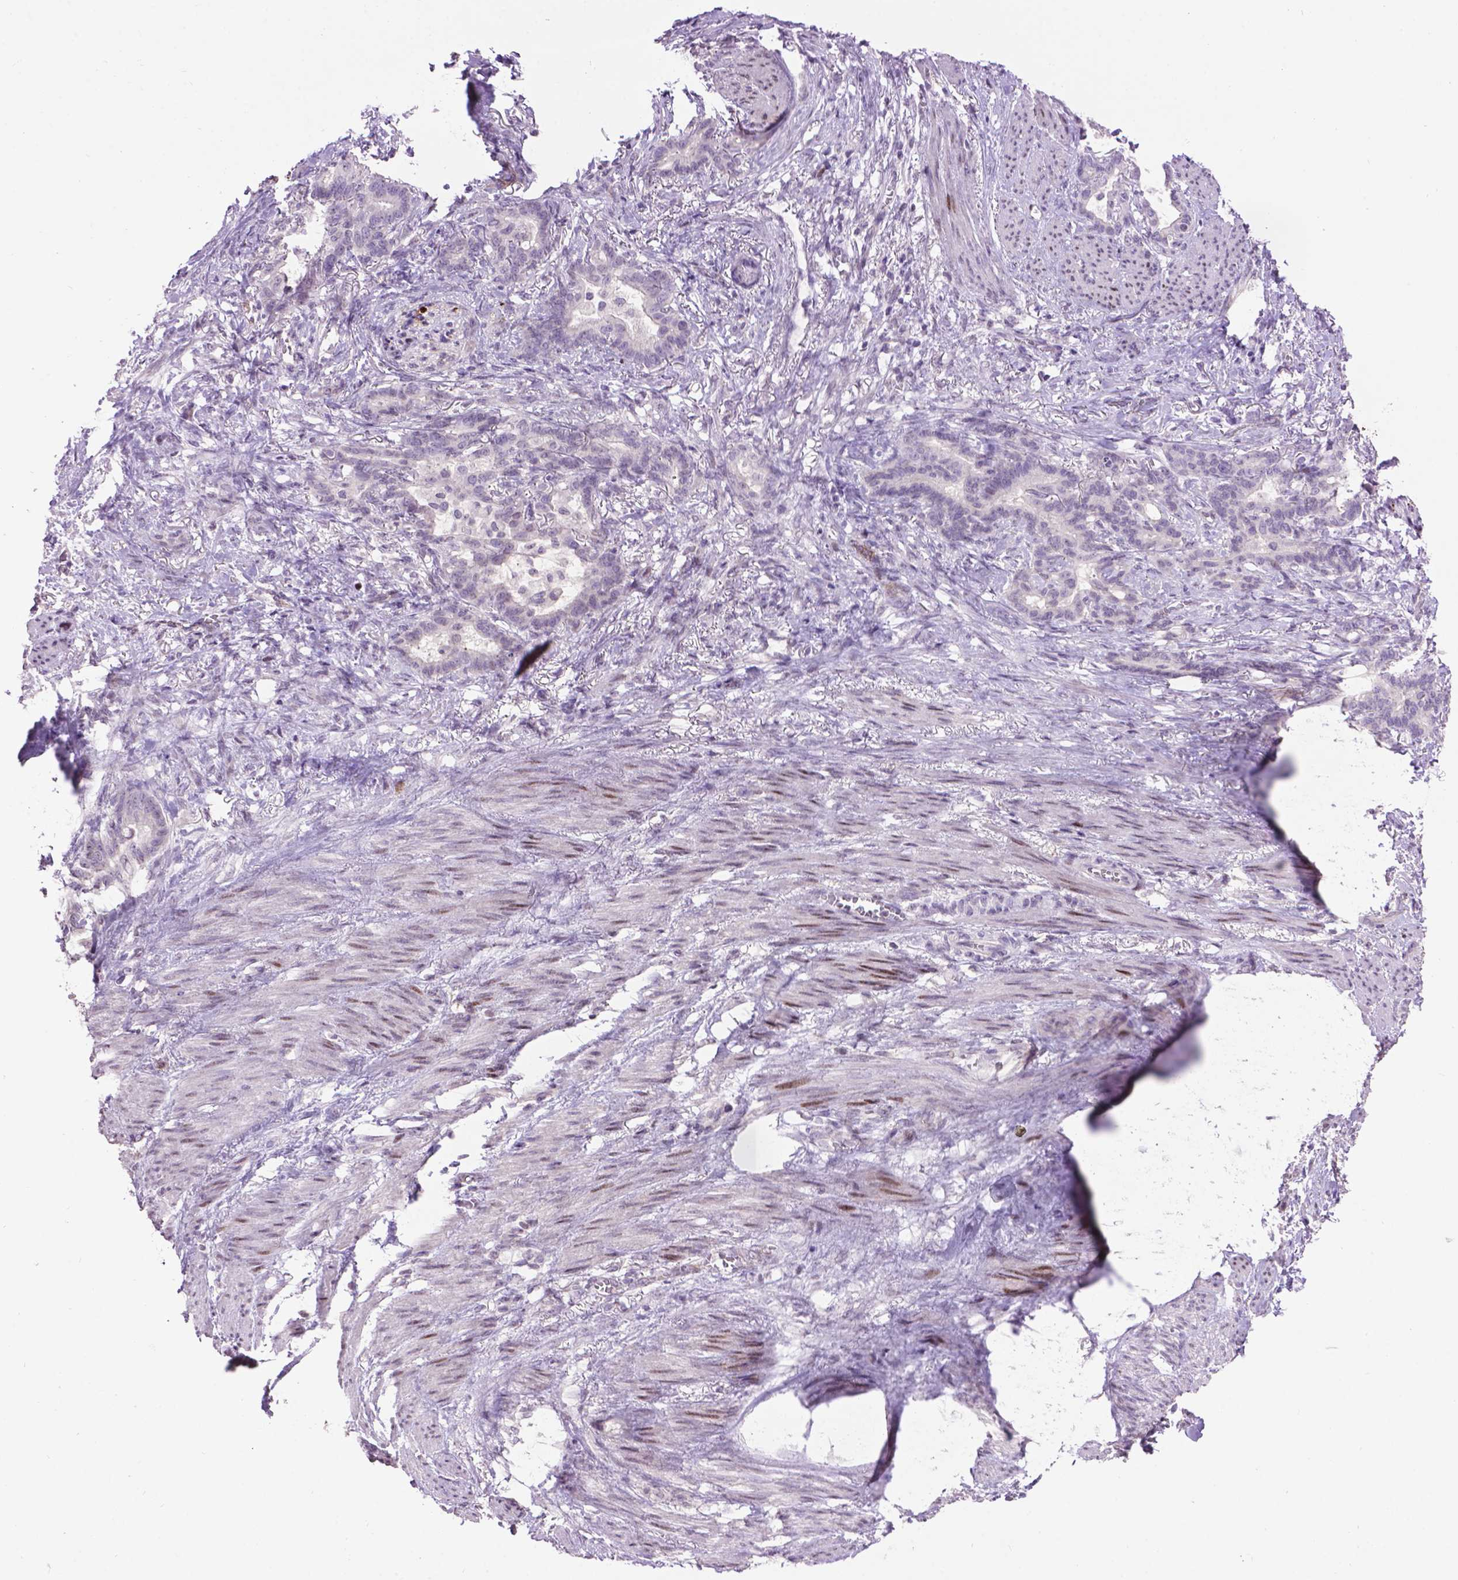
{"staining": {"intensity": "negative", "quantity": "none", "location": "none"}, "tissue": "stomach cancer", "cell_type": "Tumor cells", "image_type": "cancer", "snomed": [{"axis": "morphology", "description": "Normal tissue, NOS"}, {"axis": "morphology", "description": "Adenocarcinoma, NOS"}, {"axis": "topography", "description": "Esophagus"}, {"axis": "topography", "description": "Stomach, upper"}], "caption": "There is no significant staining in tumor cells of adenocarcinoma (stomach).", "gene": "TH", "patient": {"sex": "male", "age": 62}}